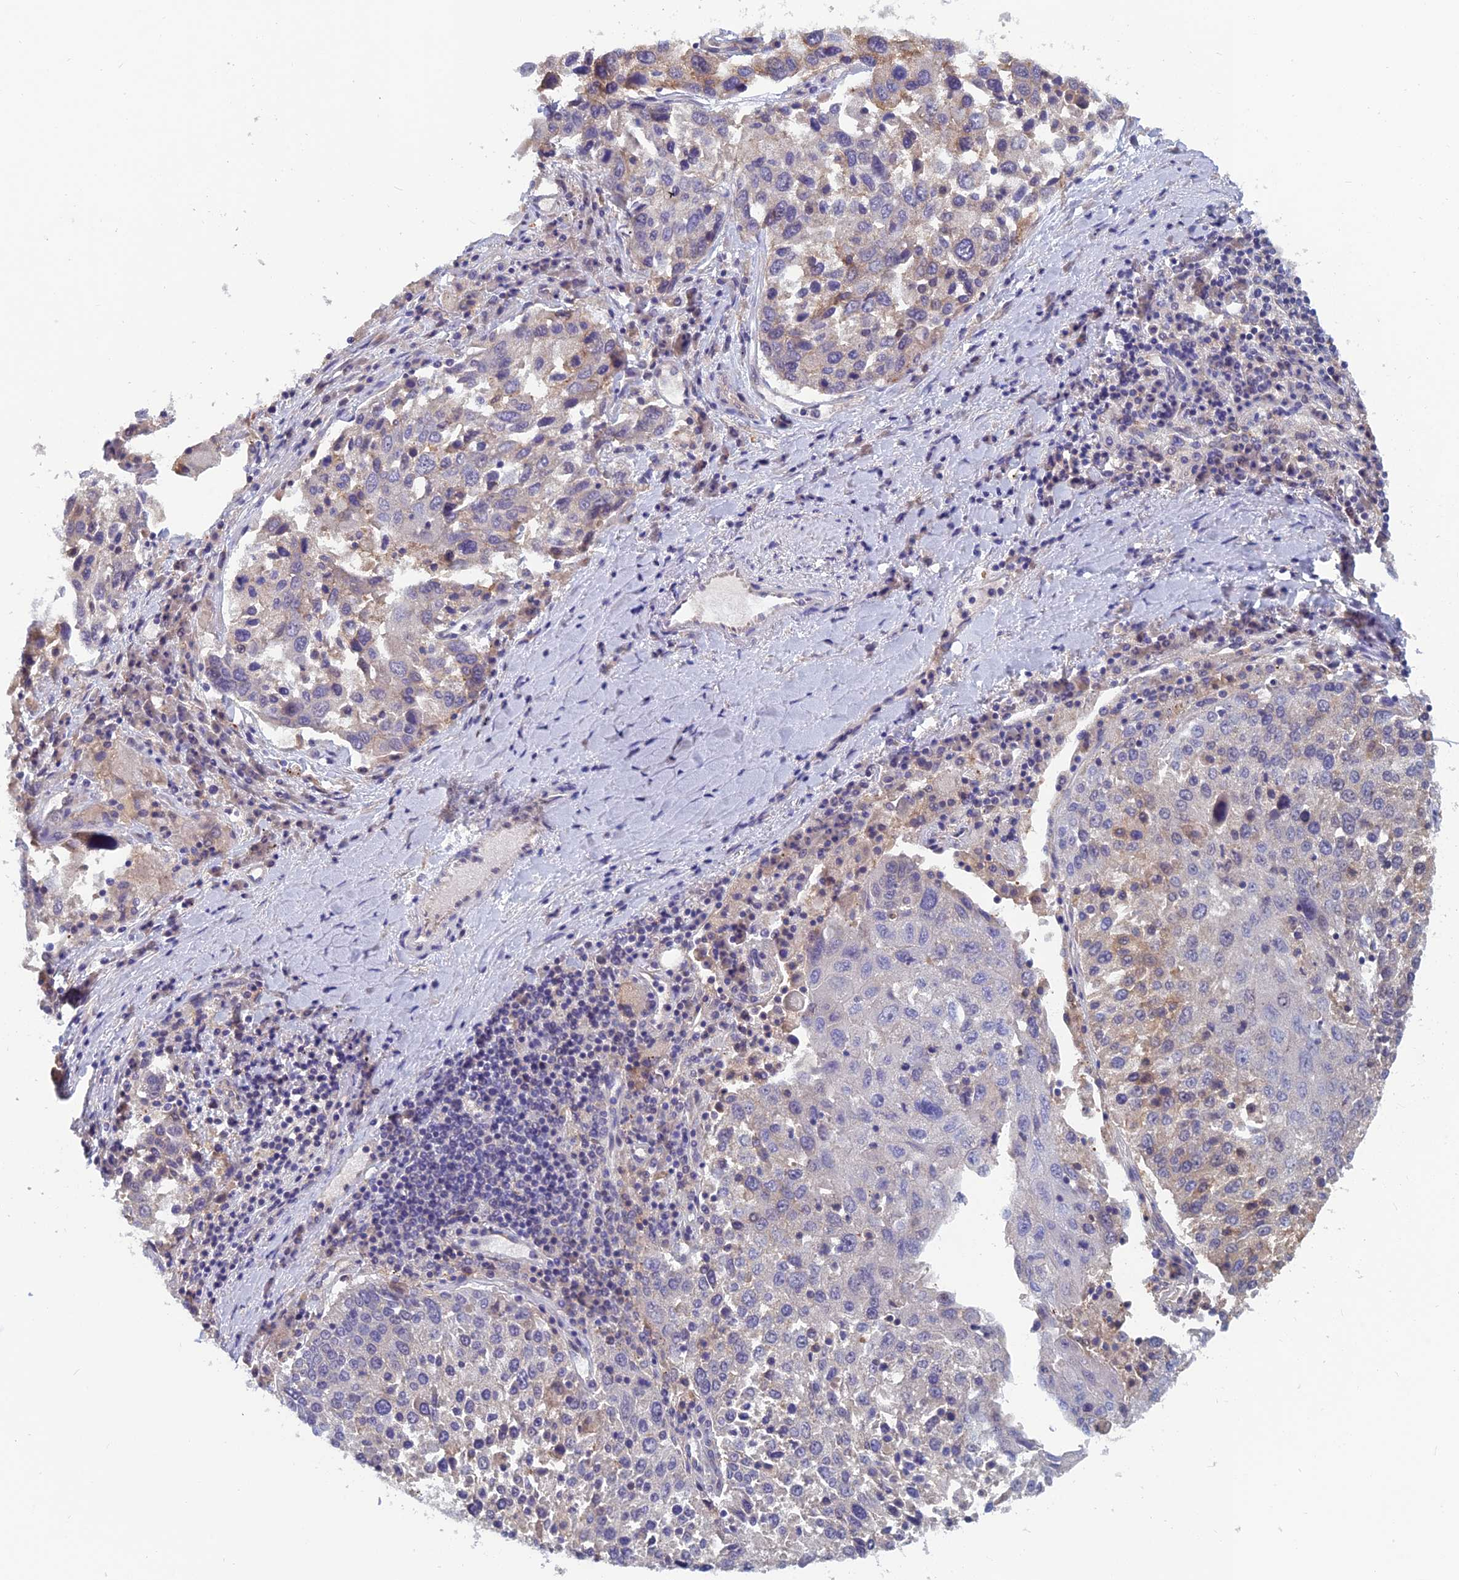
{"staining": {"intensity": "weak", "quantity": "<25%", "location": "cytoplasmic/membranous"}, "tissue": "lung cancer", "cell_type": "Tumor cells", "image_type": "cancer", "snomed": [{"axis": "morphology", "description": "Squamous cell carcinoma, NOS"}, {"axis": "topography", "description": "Lung"}], "caption": "Image shows no significant protein staining in tumor cells of lung cancer (squamous cell carcinoma).", "gene": "HECA", "patient": {"sex": "male", "age": 65}}